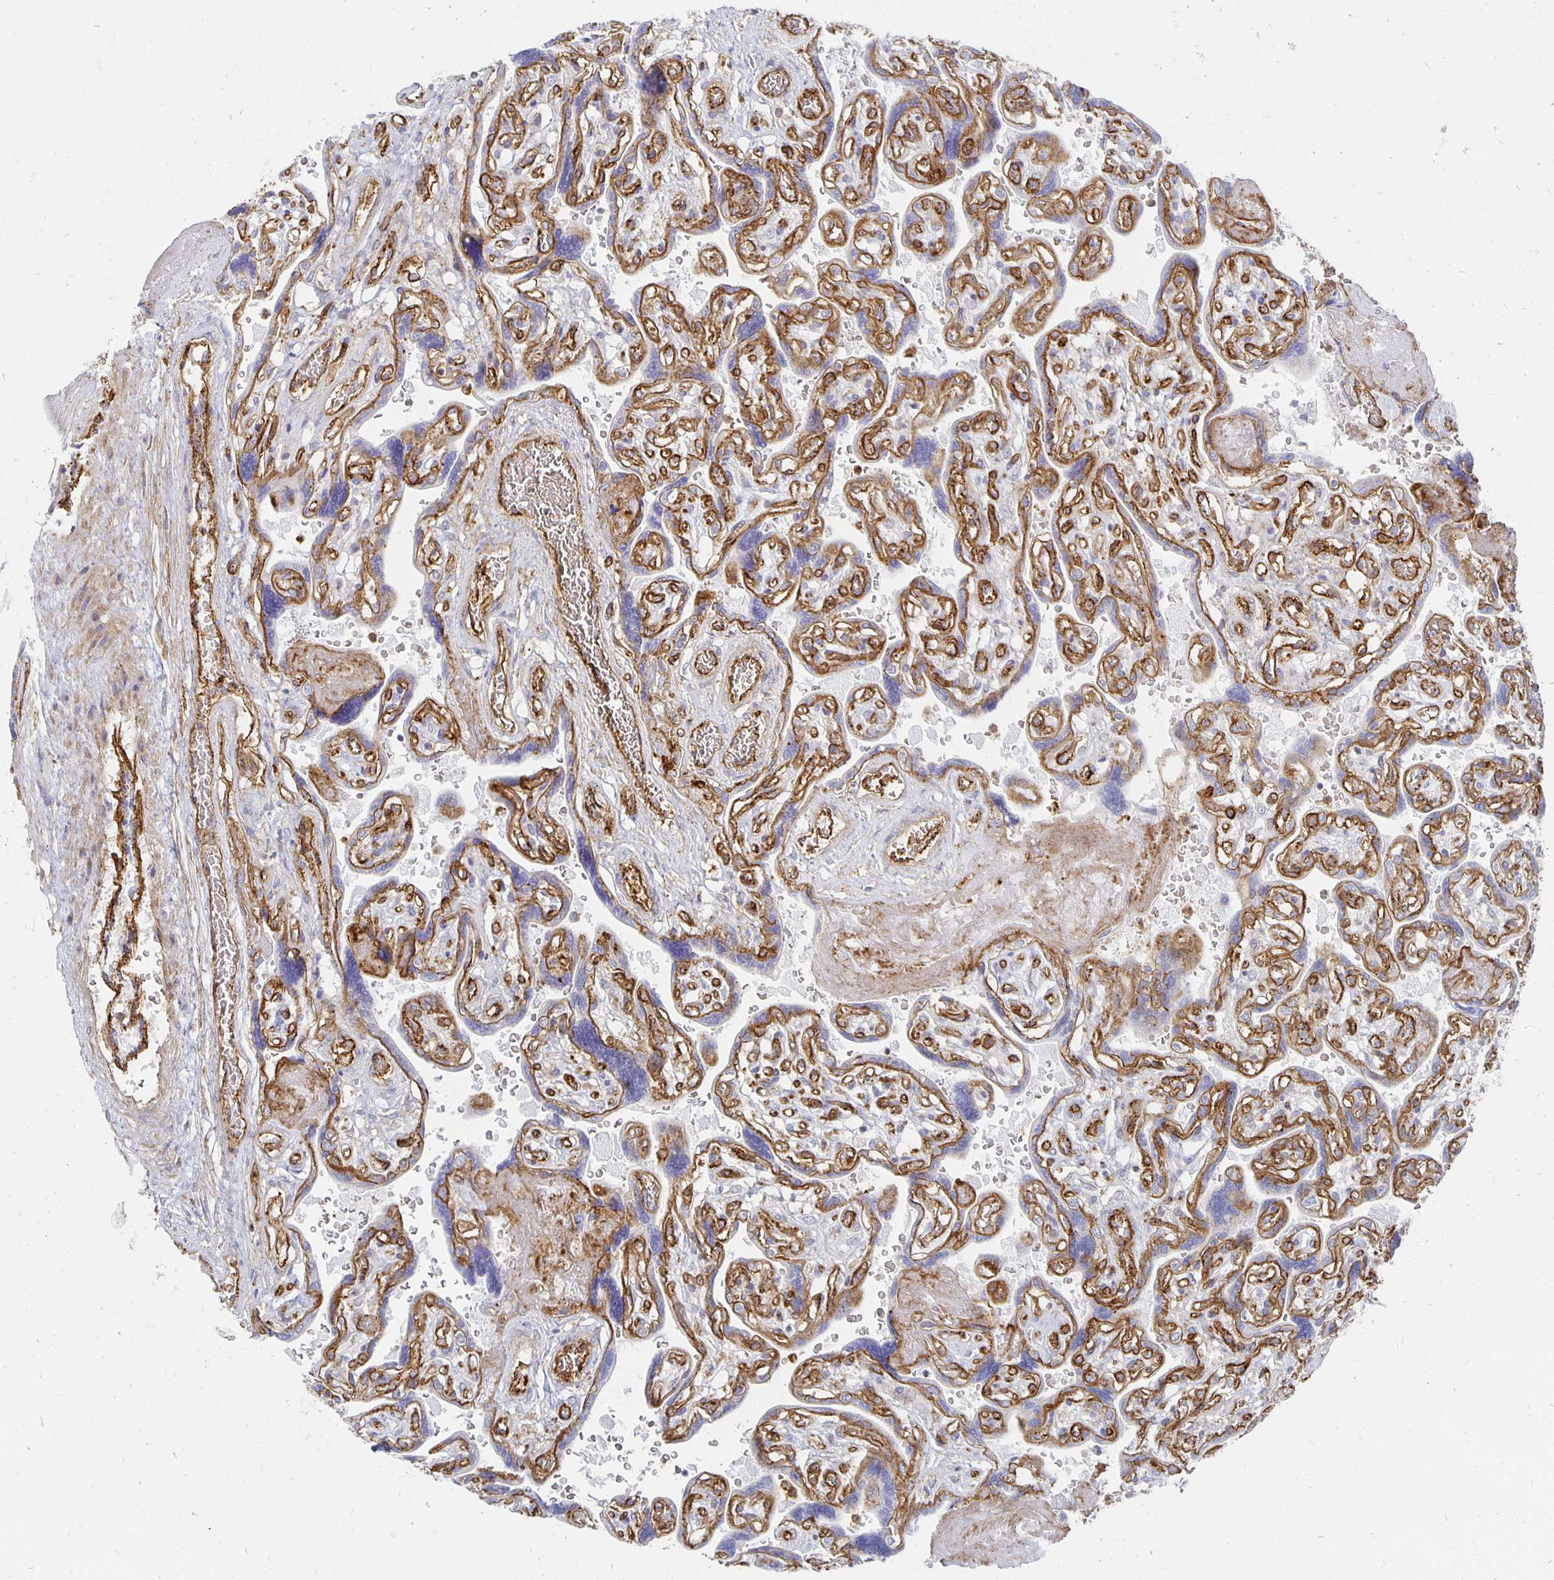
{"staining": {"intensity": "negative", "quantity": "none", "location": "none"}, "tissue": "placenta", "cell_type": "Decidual cells", "image_type": "normal", "snomed": [{"axis": "morphology", "description": "Normal tissue, NOS"}, {"axis": "topography", "description": "Placenta"}], "caption": "Photomicrograph shows no protein positivity in decidual cells of normal placenta.", "gene": "TAAR1", "patient": {"sex": "female", "age": 32}}